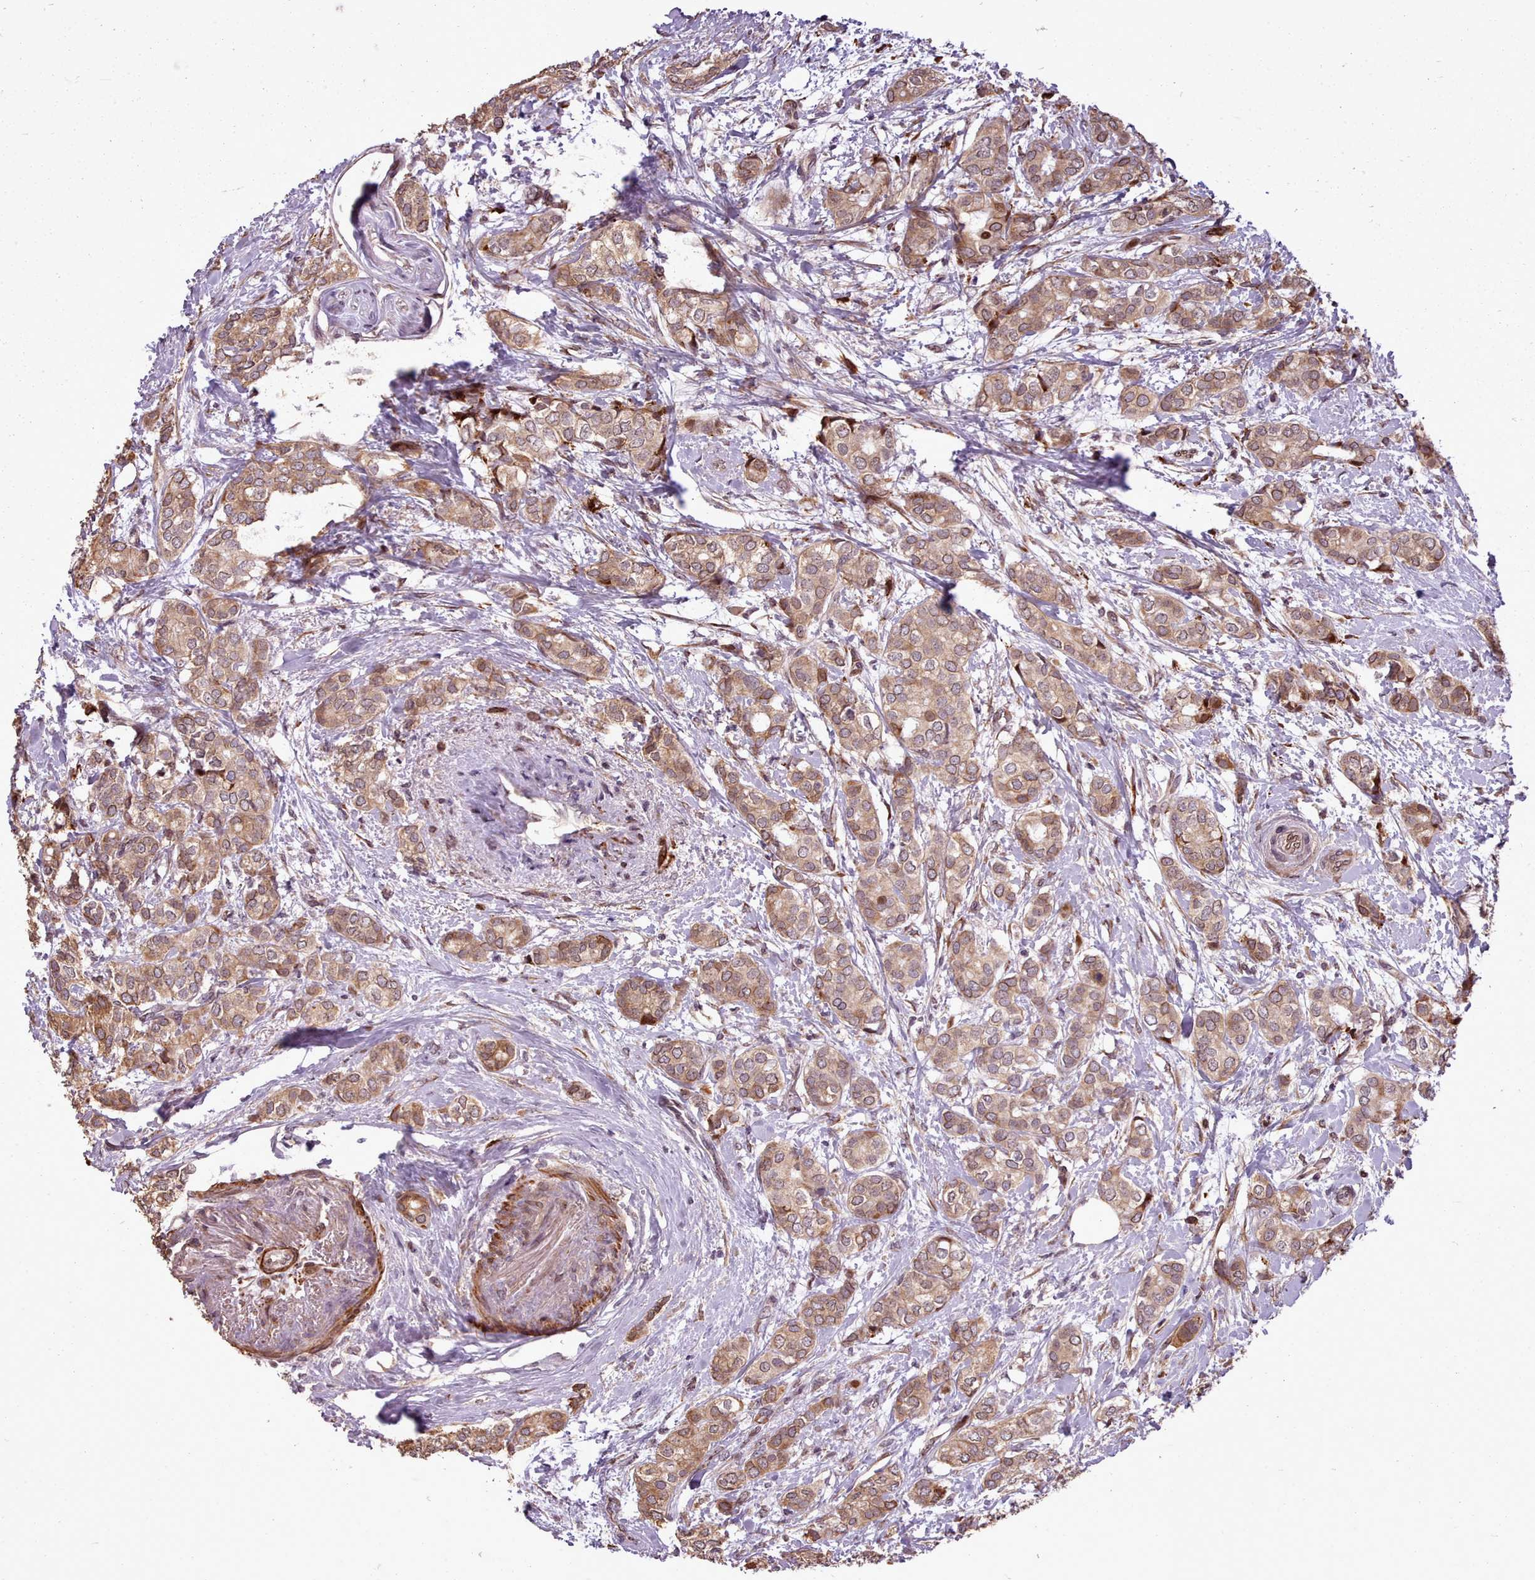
{"staining": {"intensity": "moderate", "quantity": ">75%", "location": "cytoplasmic/membranous"}, "tissue": "breast cancer", "cell_type": "Tumor cells", "image_type": "cancer", "snomed": [{"axis": "morphology", "description": "Duct carcinoma"}, {"axis": "topography", "description": "Breast"}], "caption": "Breast cancer stained with DAB immunohistochemistry (IHC) displays medium levels of moderate cytoplasmic/membranous positivity in approximately >75% of tumor cells.", "gene": "CABP1", "patient": {"sex": "female", "age": 73}}